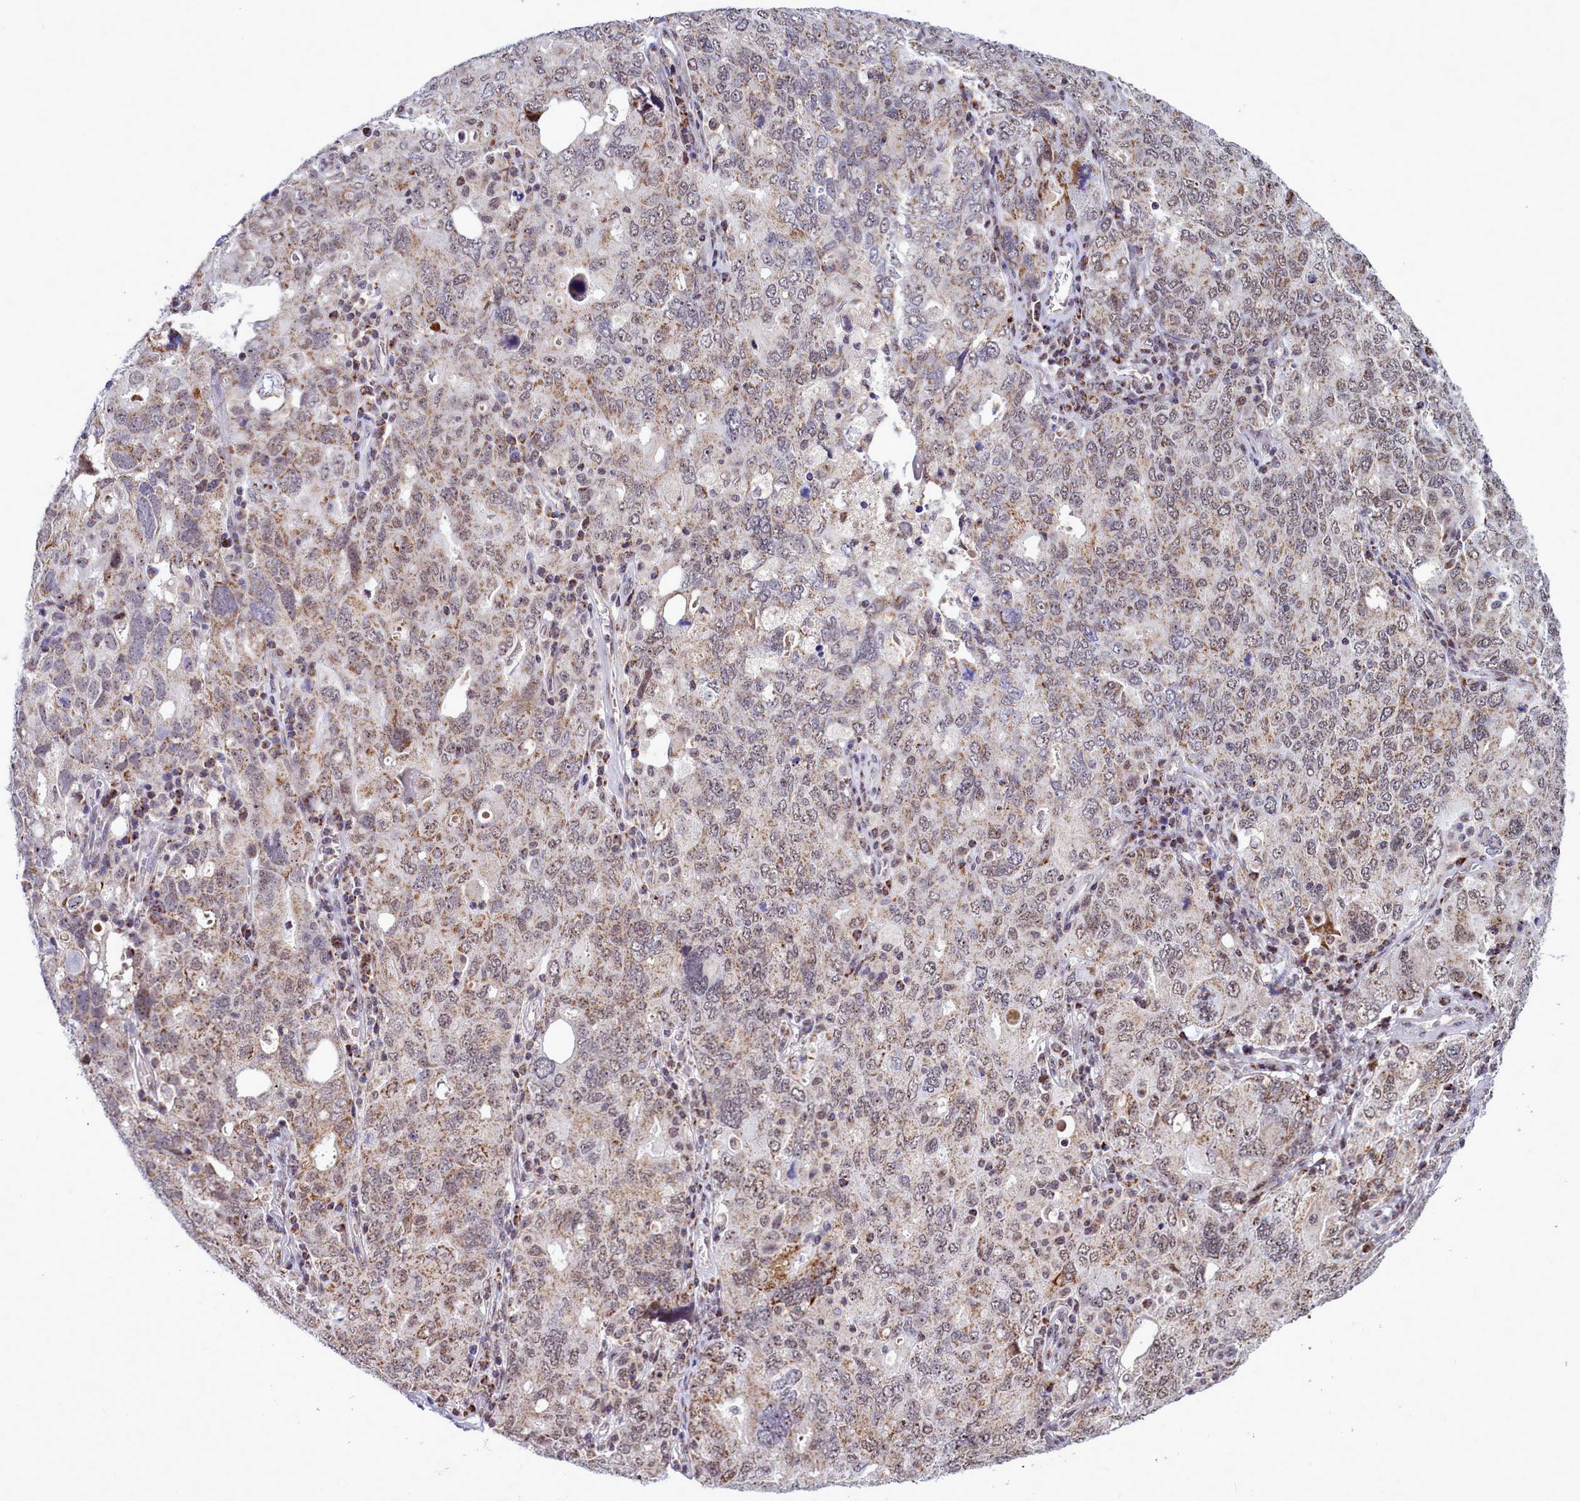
{"staining": {"intensity": "moderate", "quantity": ">75%", "location": "cytoplasmic/membranous,nuclear"}, "tissue": "ovarian cancer", "cell_type": "Tumor cells", "image_type": "cancer", "snomed": [{"axis": "morphology", "description": "Carcinoma, endometroid"}, {"axis": "topography", "description": "Ovary"}], "caption": "Immunohistochemistry histopathology image of human ovarian cancer stained for a protein (brown), which reveals medium levels of moderate cytoplasmic/membranous and nuclear expression in approximately >75% of tumor cells.", "gene": "POM121L2", "patient": {"sex": "female", "age": 62}}